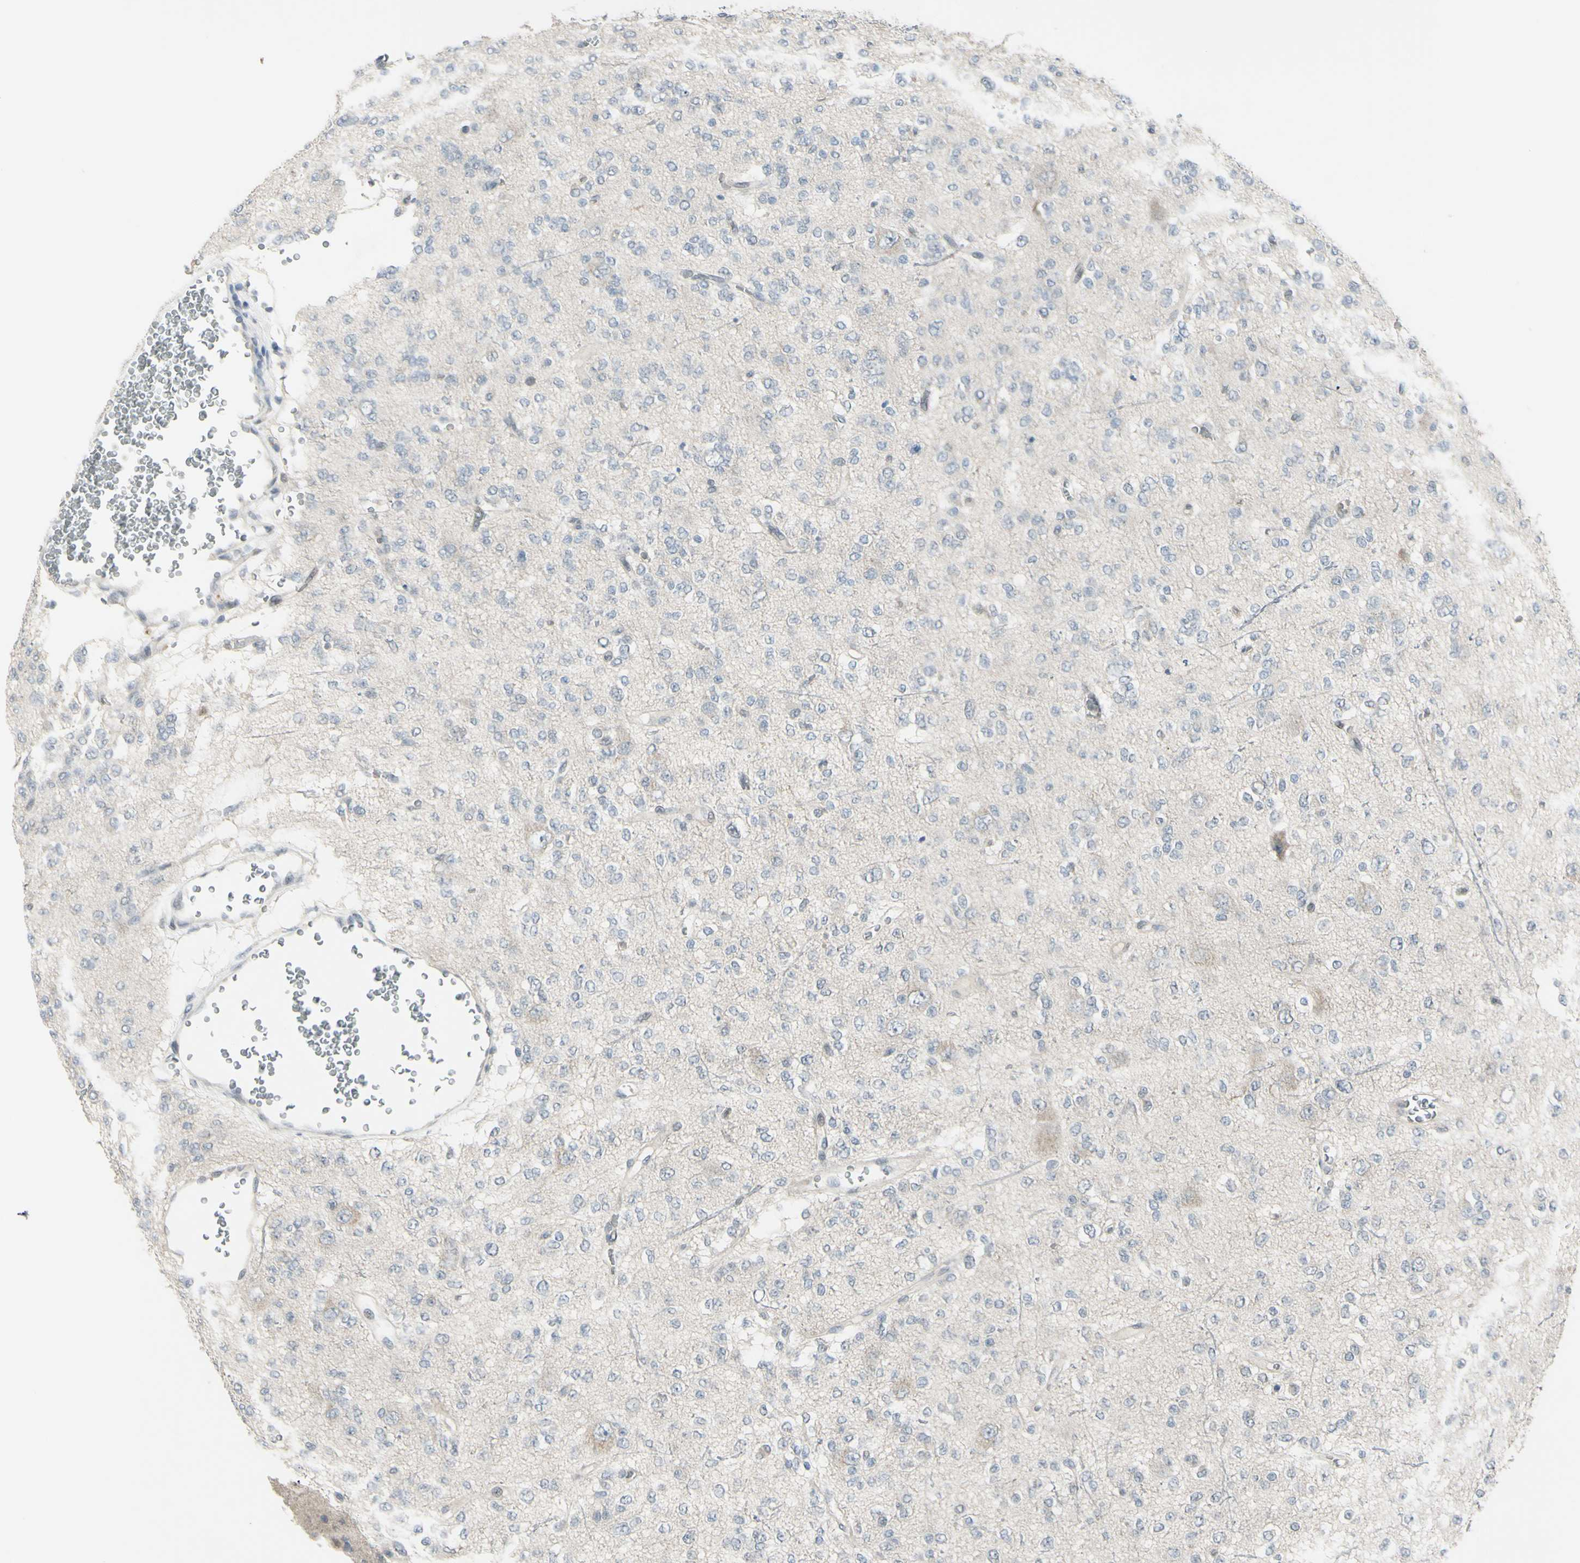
{"staining": {"intensity": "negative", "quantity": "none", "location": "none"}, "tissue": "glioma", "cell_type": "Tumor cells", "image_type": "cancer", "snomed": [{"axis": "morphology", "description": "Glioma, malignant, Low grade"}, {"axis": "topography", "description": "Brain"}], "caption": "DAB immunohistochemical staining of human low-grade glioma (malignant) exhibits no significant staining in tumor cells.", "gene": "ETNK1", "patient": {"sex": "male", "age": 38}}